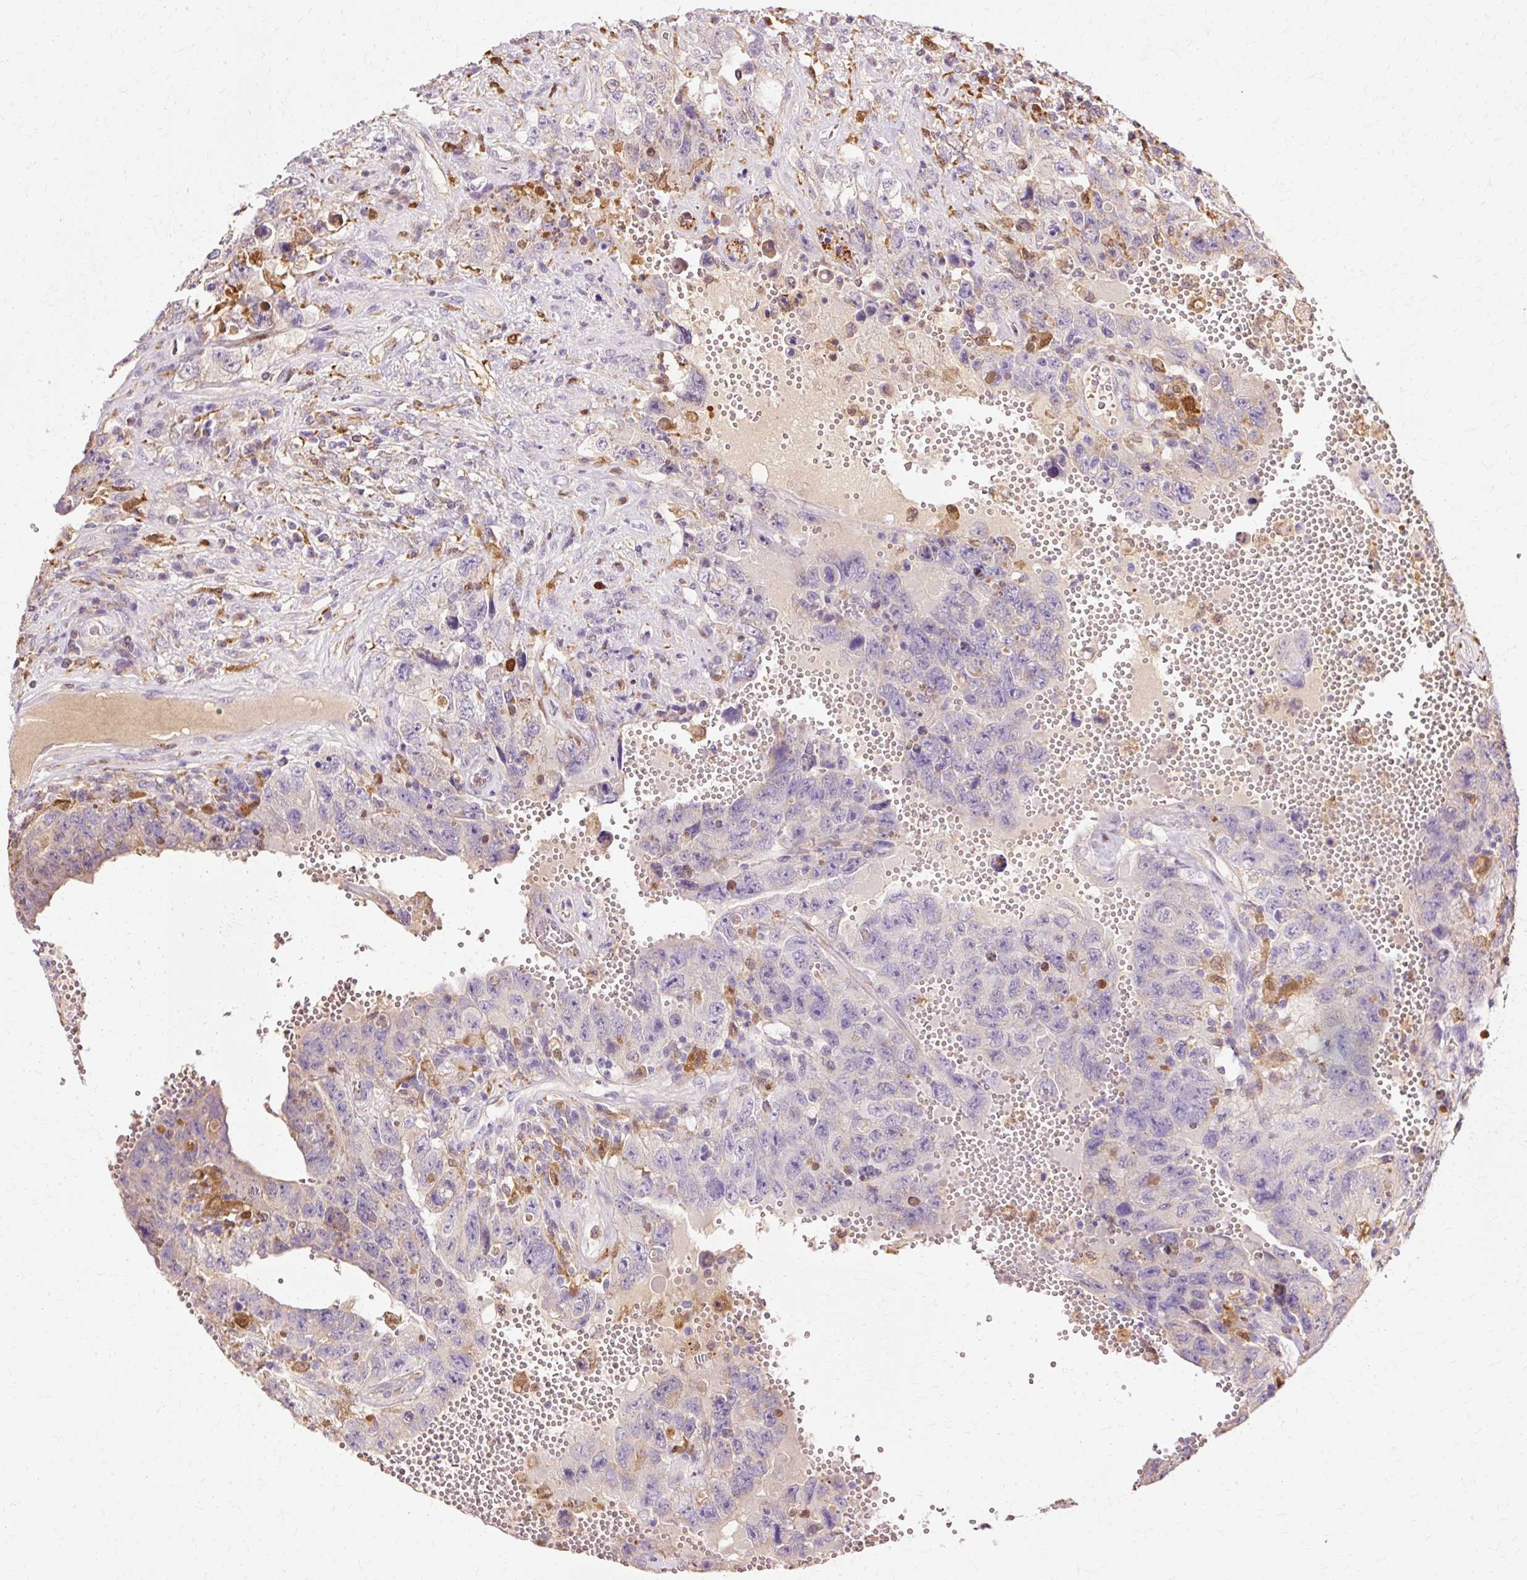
{"staining": {"intensity": "weak", "quantity": "<25%", "location": "cytoplasmic/membranous"}, "tissue": "testis cancer", "cell_type": "Tumor cells", "image_type": "cancer", "snomed": [{"axis": "morphology", "description": "Carcinoma, Embryonal, NOS"}, {"axis": "topography", "description": "Testis"}], "caption": "This is an immunohistochemistry photomicrograph of testis cancer. There is no positivity in tumor cells.", "gene": "GPX1", "patient": {"sex": "male", "age": 26}}